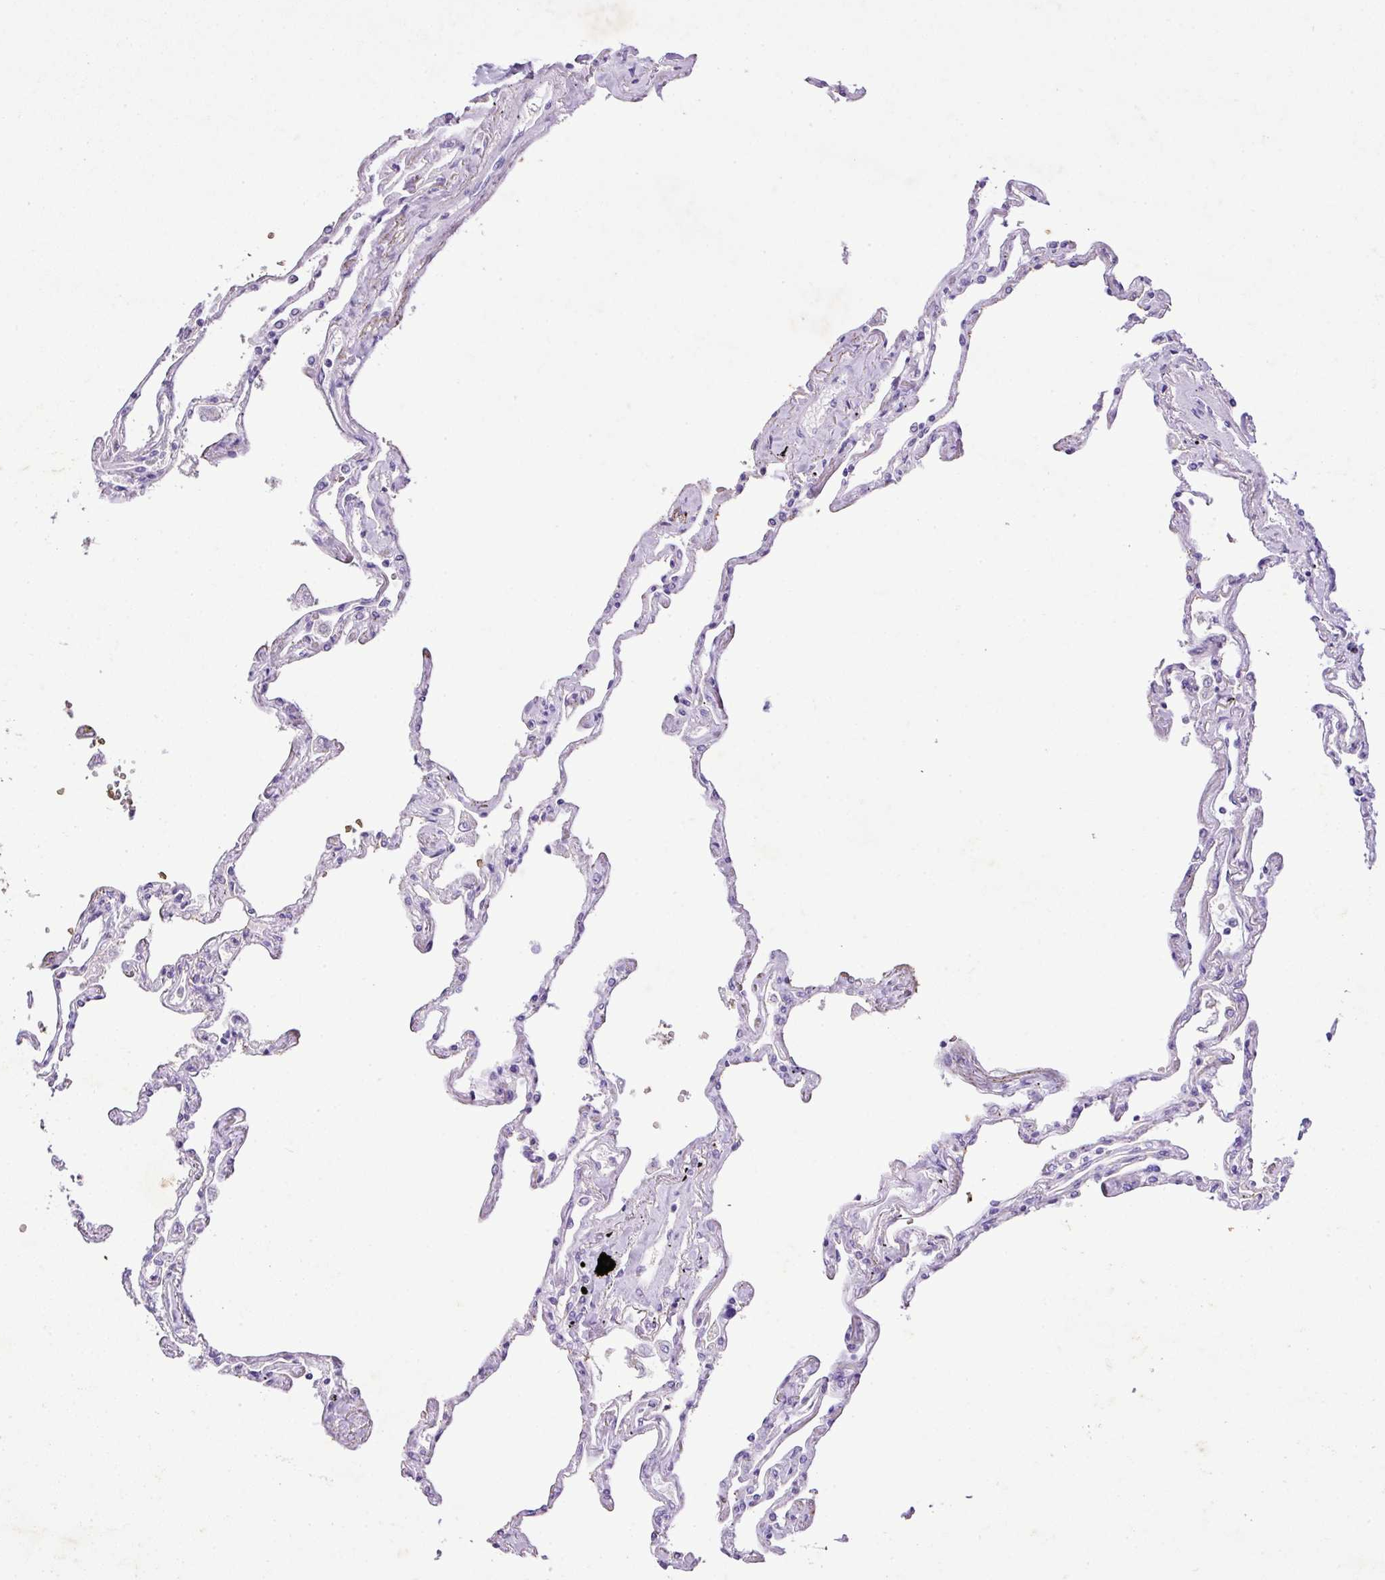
{"staining": {"intensity": "negative", "quantity": "none", "location": "none"}, "tissue": "lung", "cell_type": "Alveolar cells", "image_type": "normal", "snomed": [{"axis": "morphology", "description": "Normal tissue, NOS"}, {"axis": "topography", "description": "Lung"}], "caption": "There is no significant expression in alveolar cells of lung.", "gene": "KCNJ11", "patient": {"sex": "female", "age": 67}}